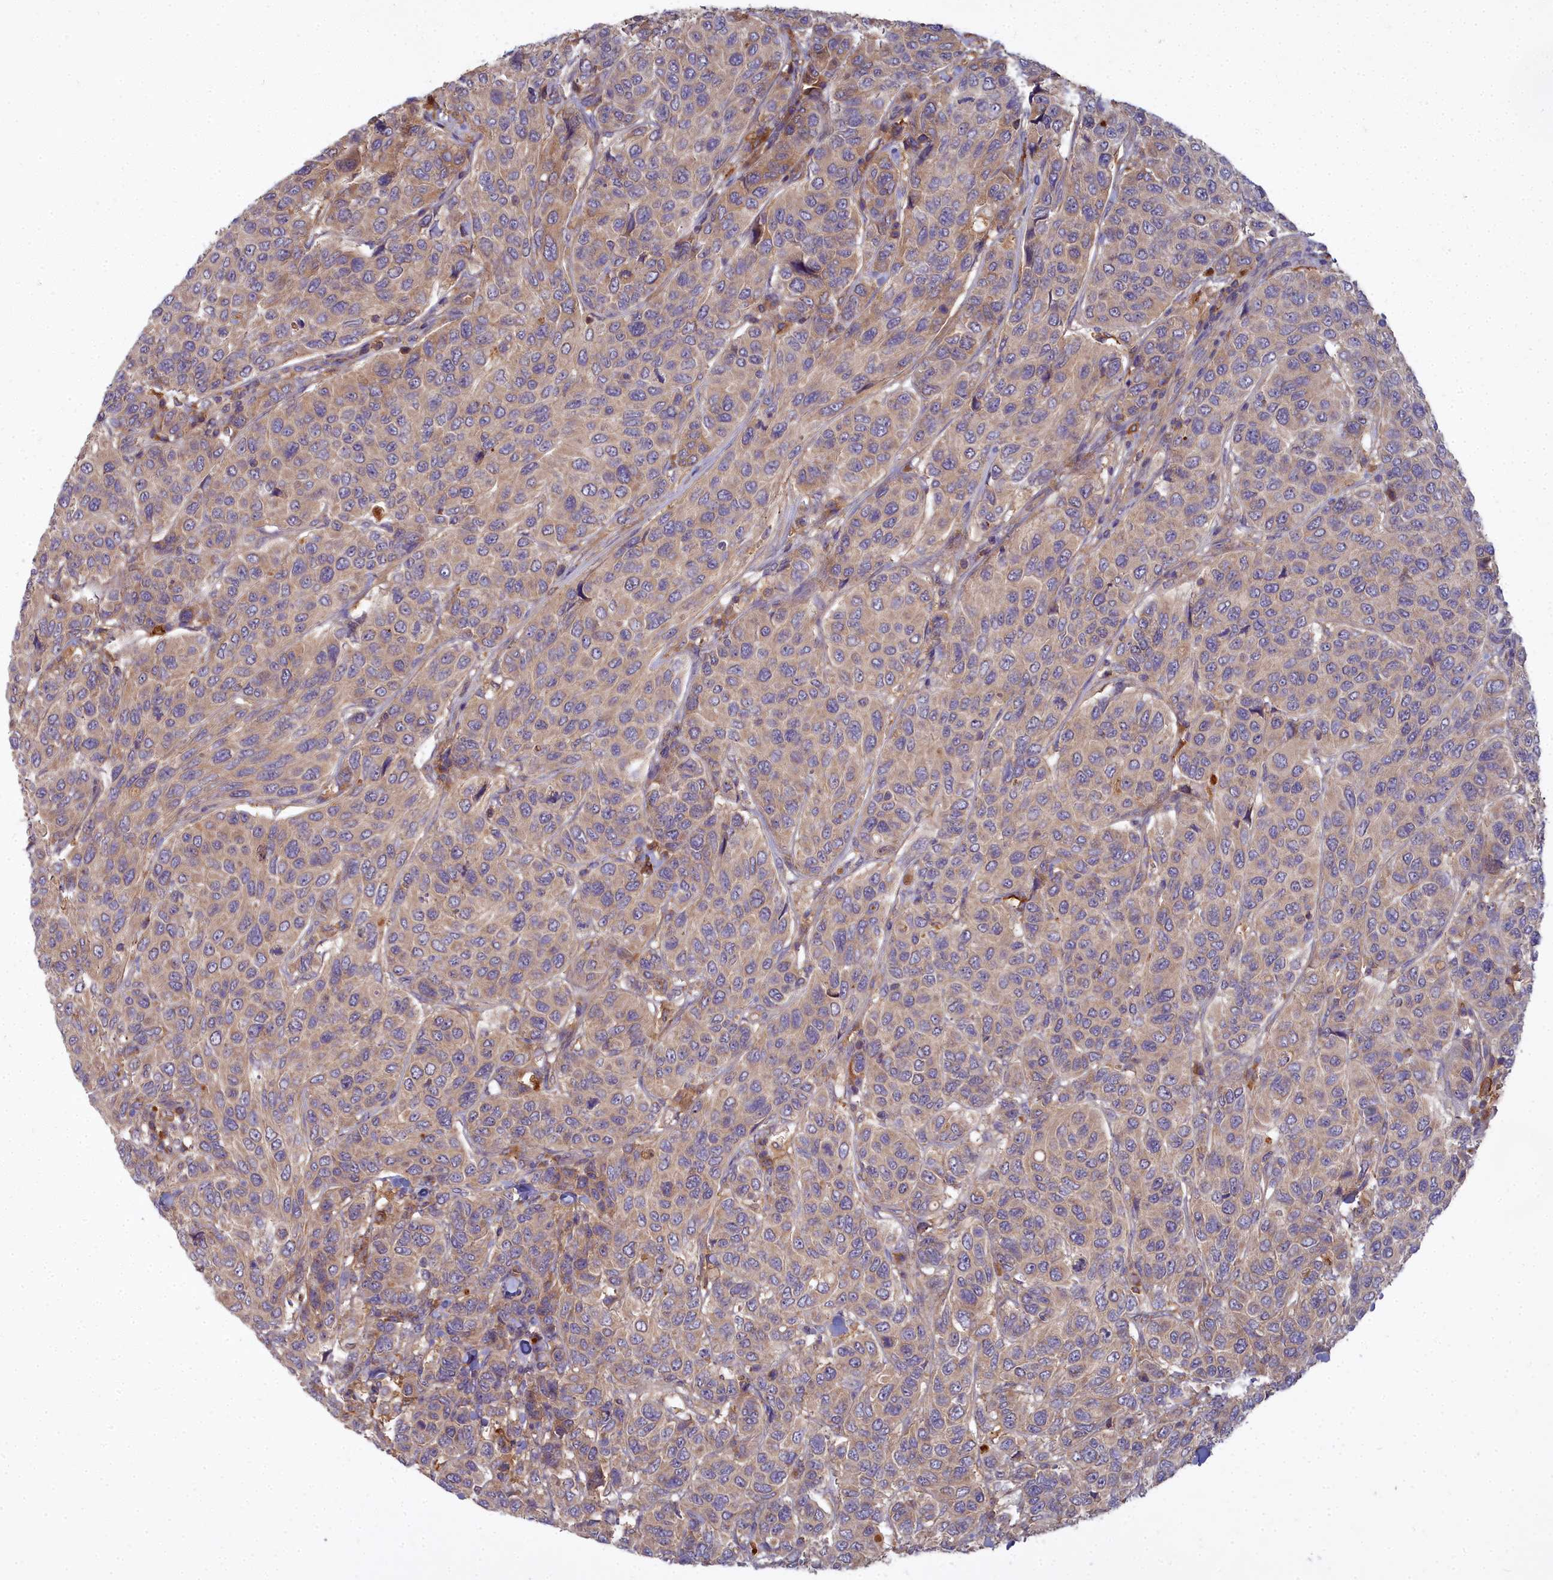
{"staining": {"intensity": "weak", "quantity": "25%-75%", "location": "cytoplasmic/membranous"}, "tissue": "breast cancer", "cell_type": "Tumor cells", "image_type": "cancer", "snomed": [{"axis": "morphology", "description": "Duct carcinoma"}, {"axis": "topography", "description": "Breast"}], "caption": "The micrograph shows a brown stain indicating the presence of a protein in the cytoplasmic/membranous of tumor cells in breast cancer.", "gene": "CCDC167", "patient": {"sex": "female", "age": 55}}